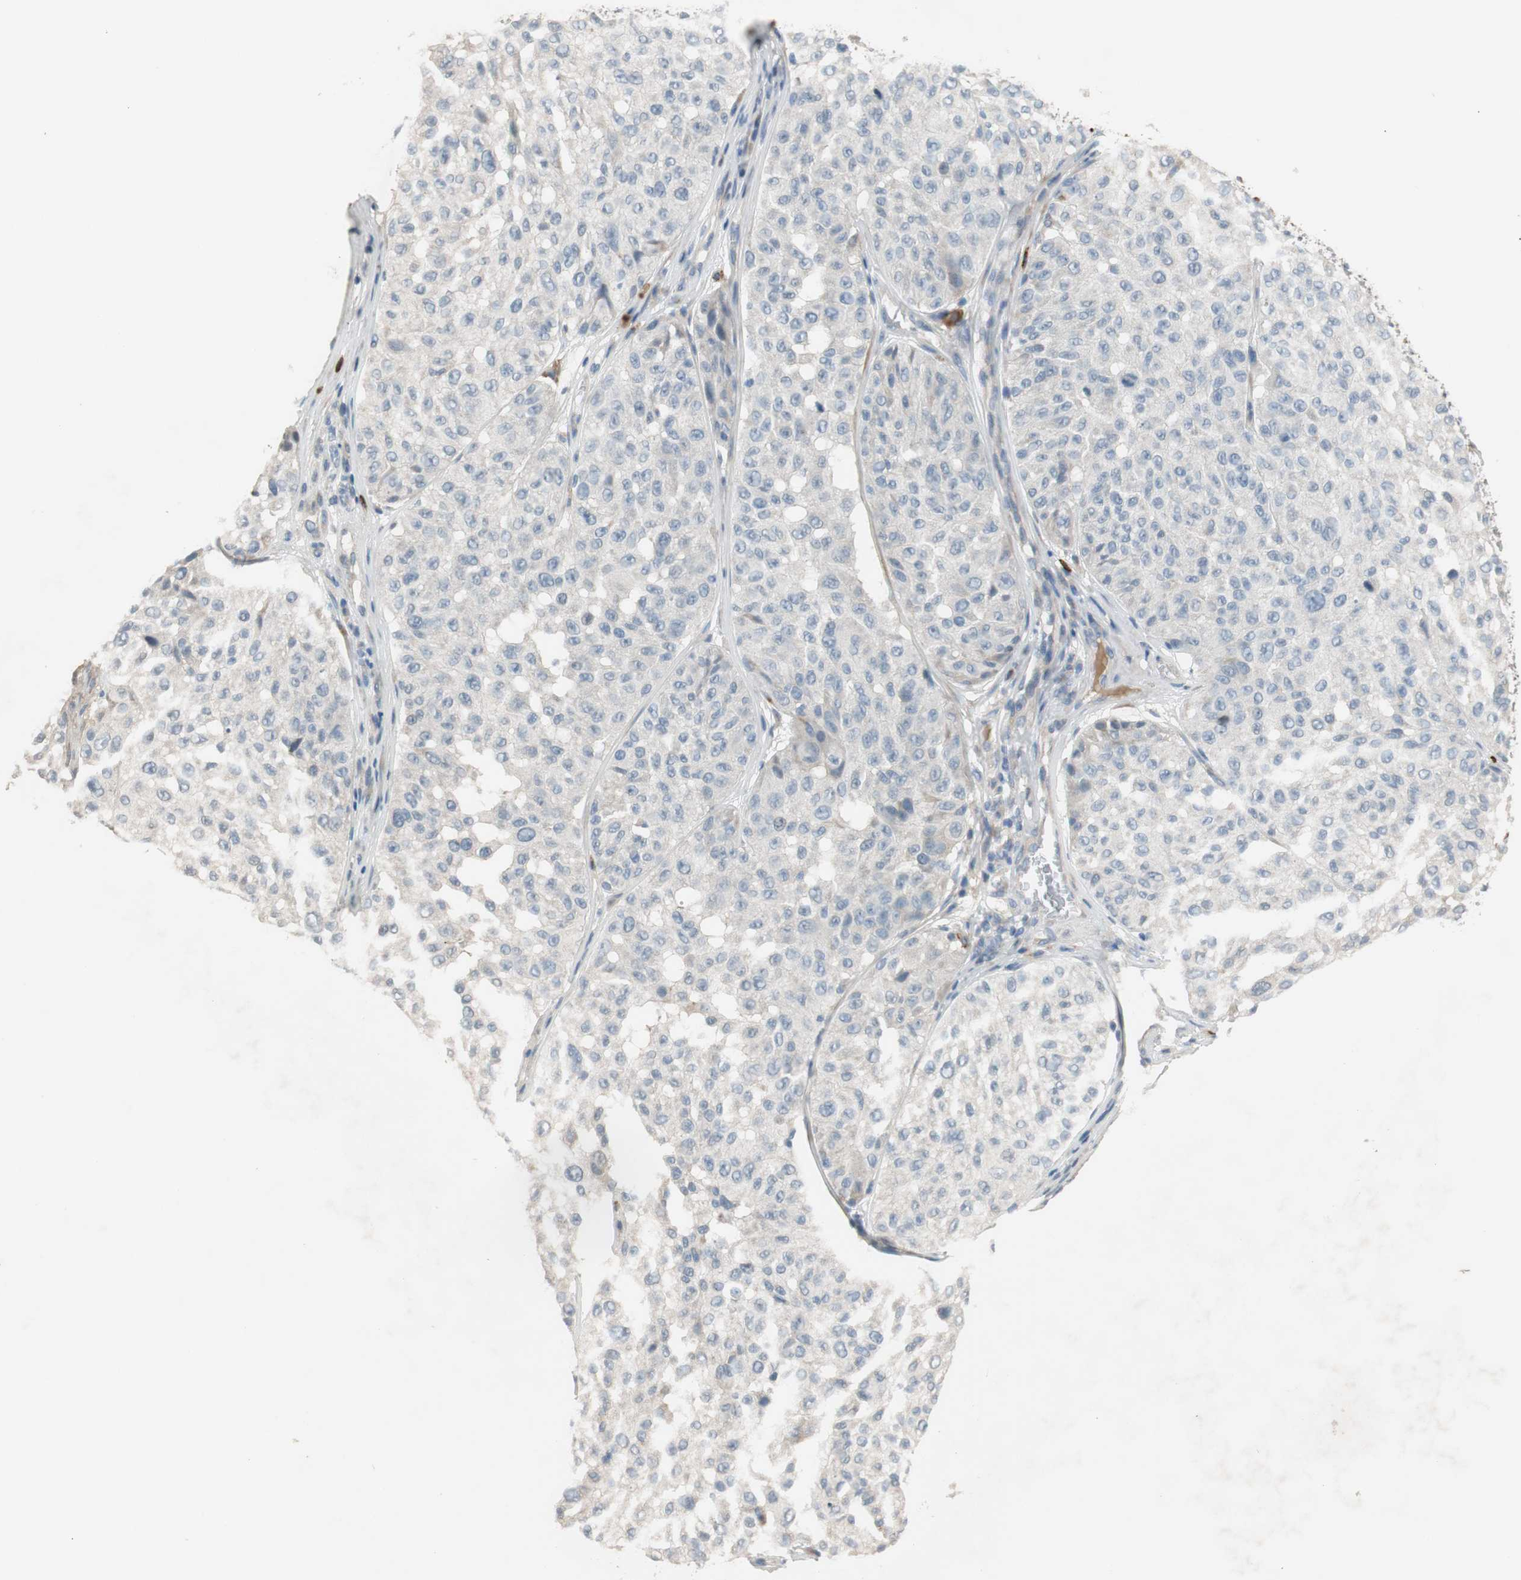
{"staining": {"intensity": "negative", "quantity": "none", "location": "none"}, "tissue": "melanoma", "cell_type": "Tumor cells", "image_type": "cancer", "snomed": [{"axis": "morphology", "description": "Malignant melanoma, NOS"}, {"axis": "topography", "description": "Skin"}], "caption": "Tumor cells are negative for brown protein staining in malignant melanoma. (Stains: DAB immunohistochemistry (IHC) with hematoxylin counter stain, Microscopy: brightfield microscopy at high magnification).", "gene": "COL12A1", "patient": {"sex": "female", "age": 46}}